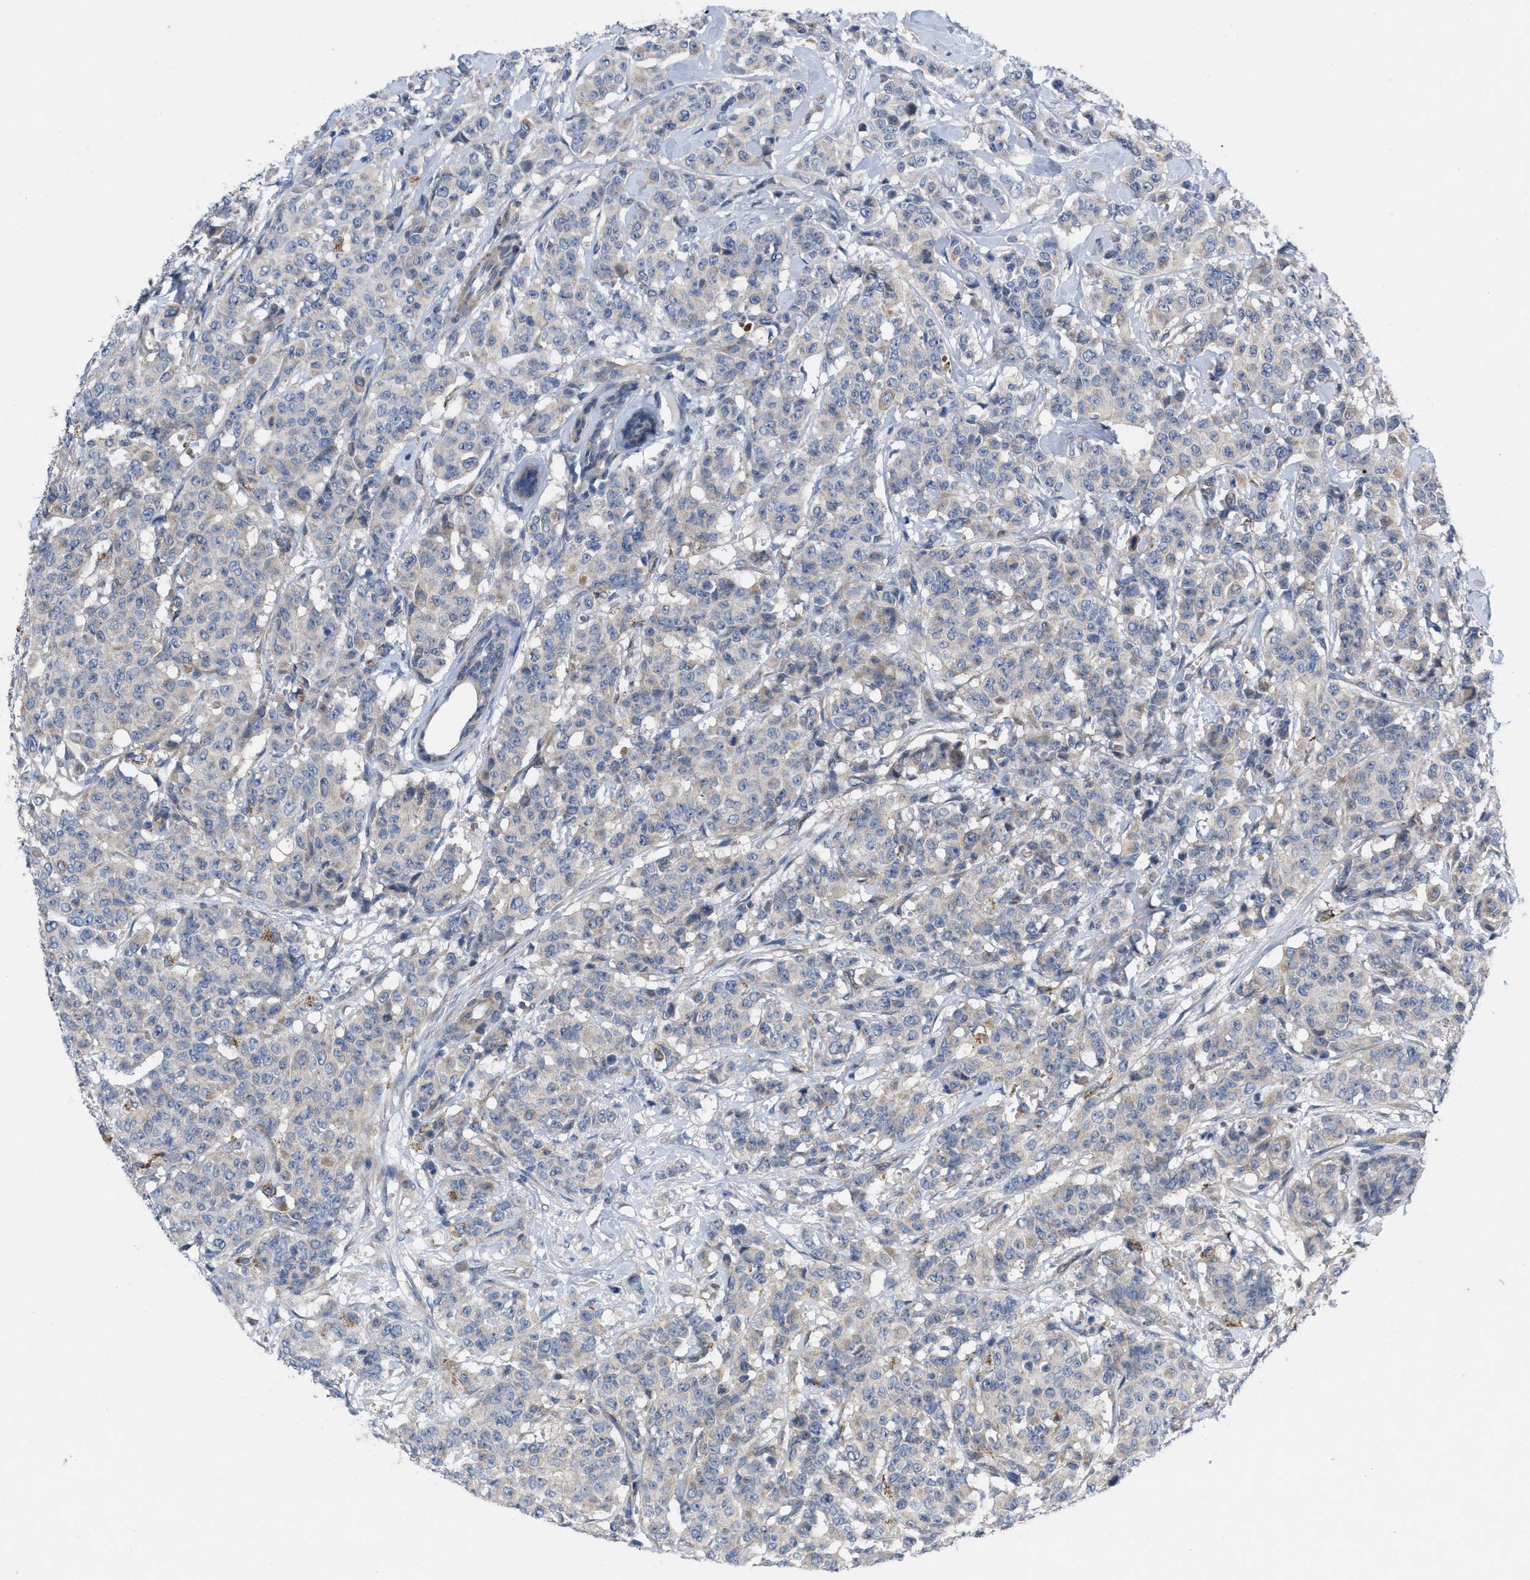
{"staining": {"intensity": "weak", "quantity": "<25%", "location": "cytoplasmic/membranous"}, "tissue": "breast cancer", "cell_type": "Tumor cells", "image_type": "cancer", "snomed": [{"axis": "morphology", "description": "Normal tissue, NOS"}, {"axis": "morphology", "description": "Duct carcinoma"}, {"axis": "topography", "description": "Breast"}], "caption": "Tumor cells show no significant positivity in breast invasive ductal carcinoma.", "gene": "NDEL1", "patient": {"sex": "female", "age": 40}}